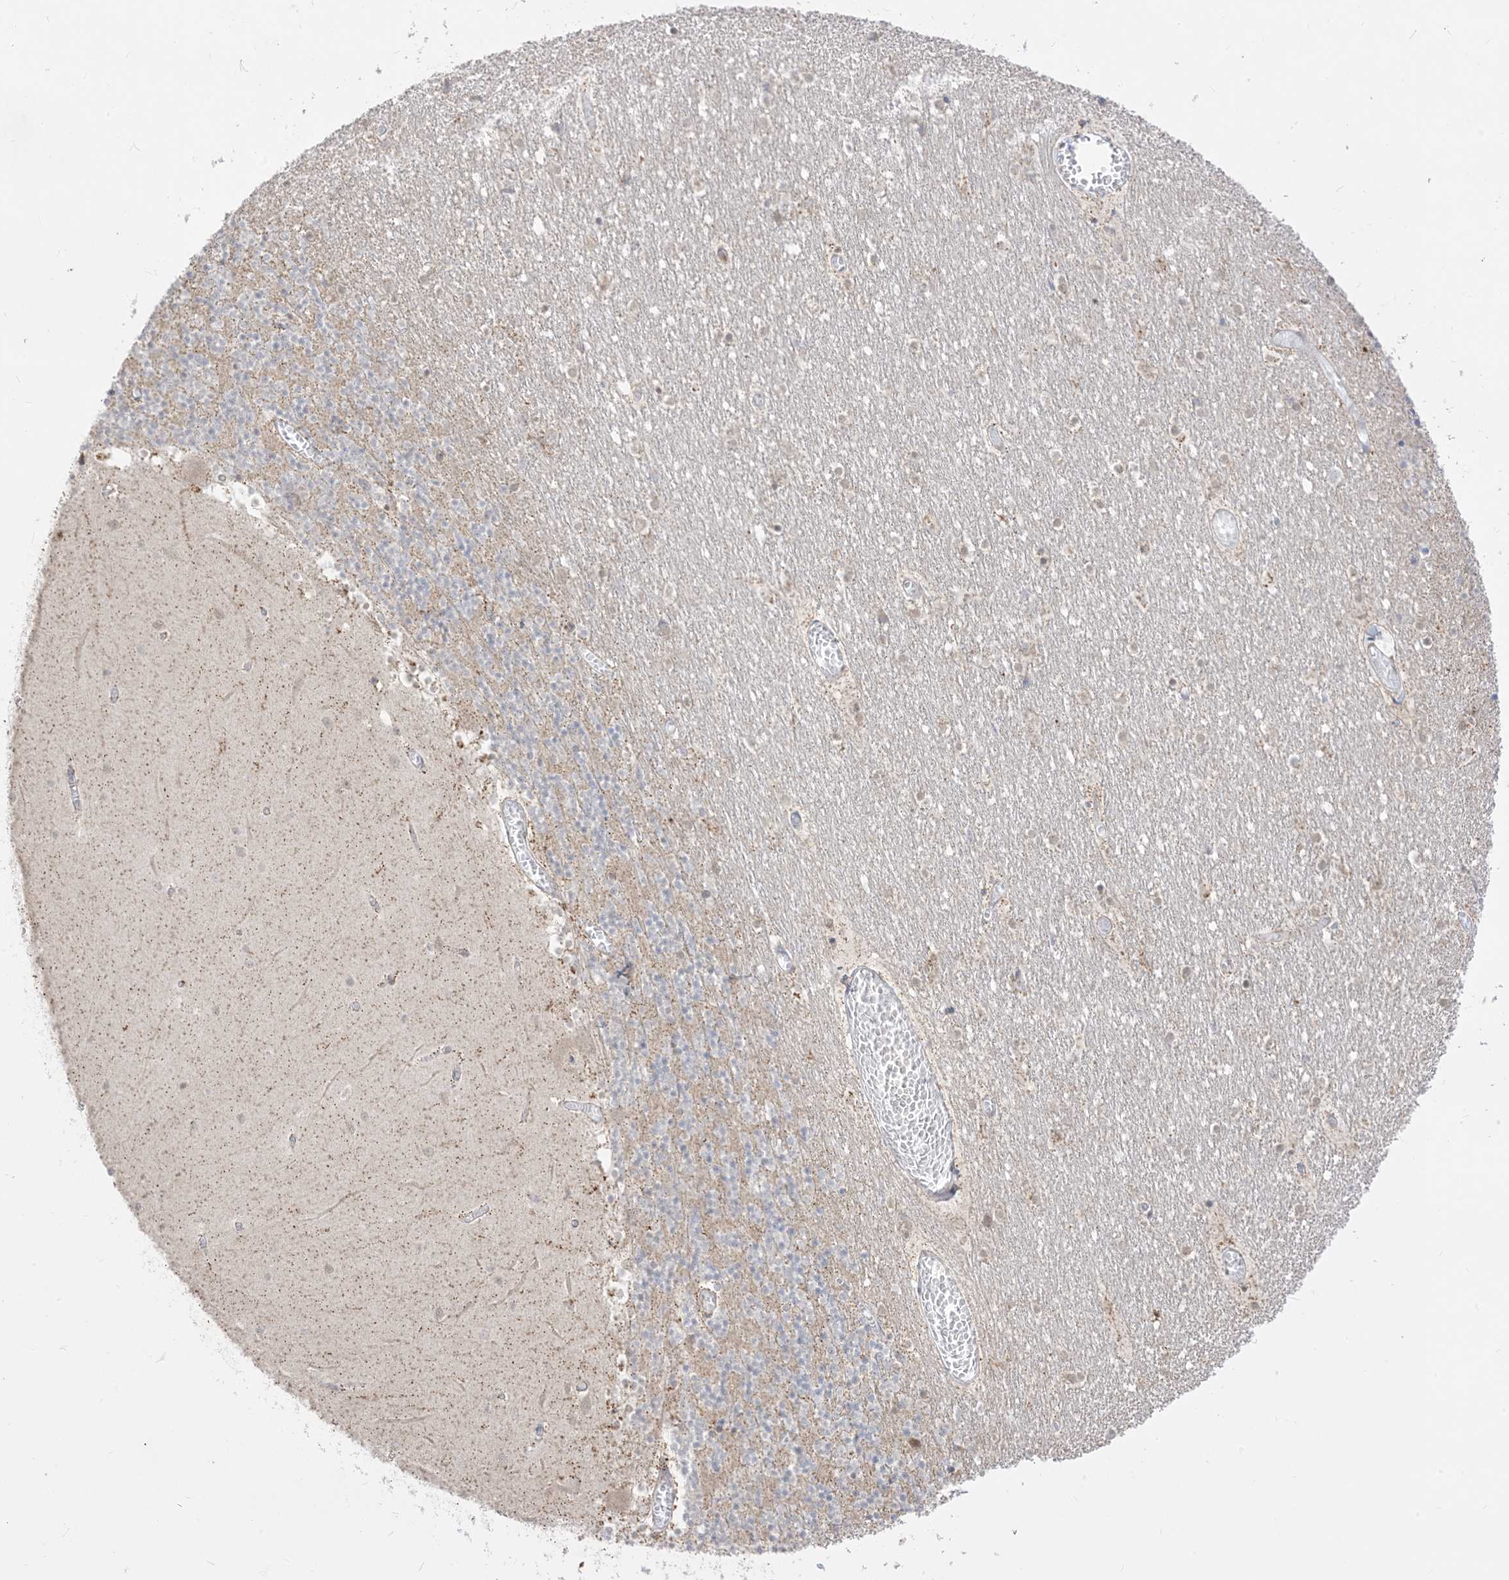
{"staining": {"intensity": "weak", "quantity": "25%-75%", "location": "cytoplasmic/membranous"}, "tissue": "cerebellum", "cell_type": "Cells in granular layer", "image_type": "normal", "snomed": [{"axis": "morphology", "description": "Normal tissue, NOS"}, {"axis": "topography", "description": "Cerebellum"}], "caption": "Protein staining demonstrates weak cytoplasmic/membranous staining in approximately 25%-75% of cells in granular layer in benign cerebellum.", "gene": "KANSL3", "patient": {"sex": "female", "age": 28}}